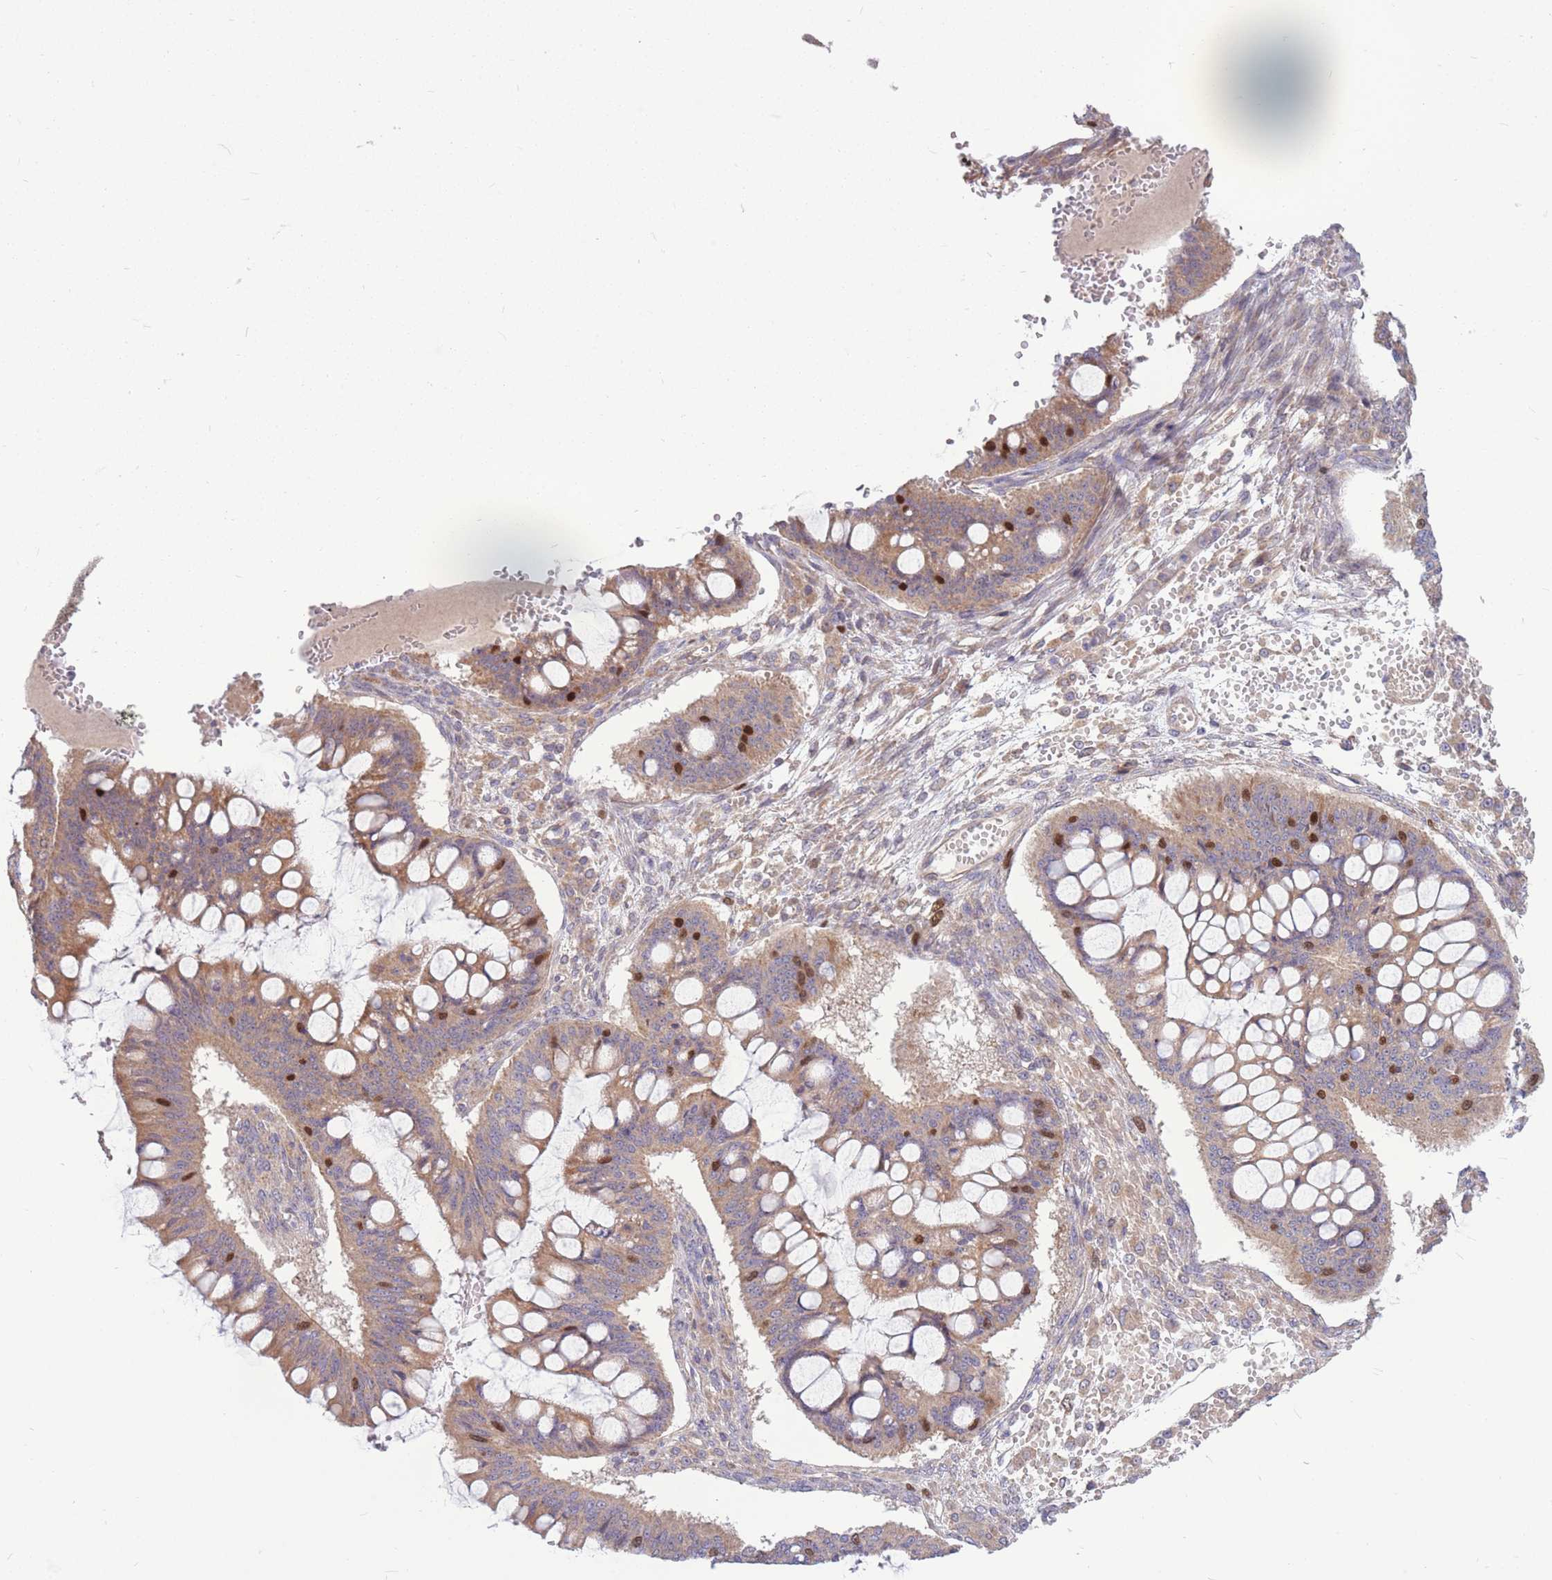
{"staining": {"intensity": "strong", "quantity": "<25%", "location": "cytoplasmic/membranous,nuclear"}, "tissue": "ovarian cancer", "cell_type": "Tumor cells", "image_type": "cancer", "snomed": [{"axis": "morphology", "description": "Cystadenocarcinoma, mucinous, NOS"}, {"axis": "topography", "description": "Ovary"}], "caption": "Protein staining of mucinous cystadenocarcinoma (ovarian) tissue displays strong cytoplasmic/membranous and nuclear expression in approximately <25% of tumor cells.", "gene": "GMNN", "patient": {"sex": "female", "age": 73}}